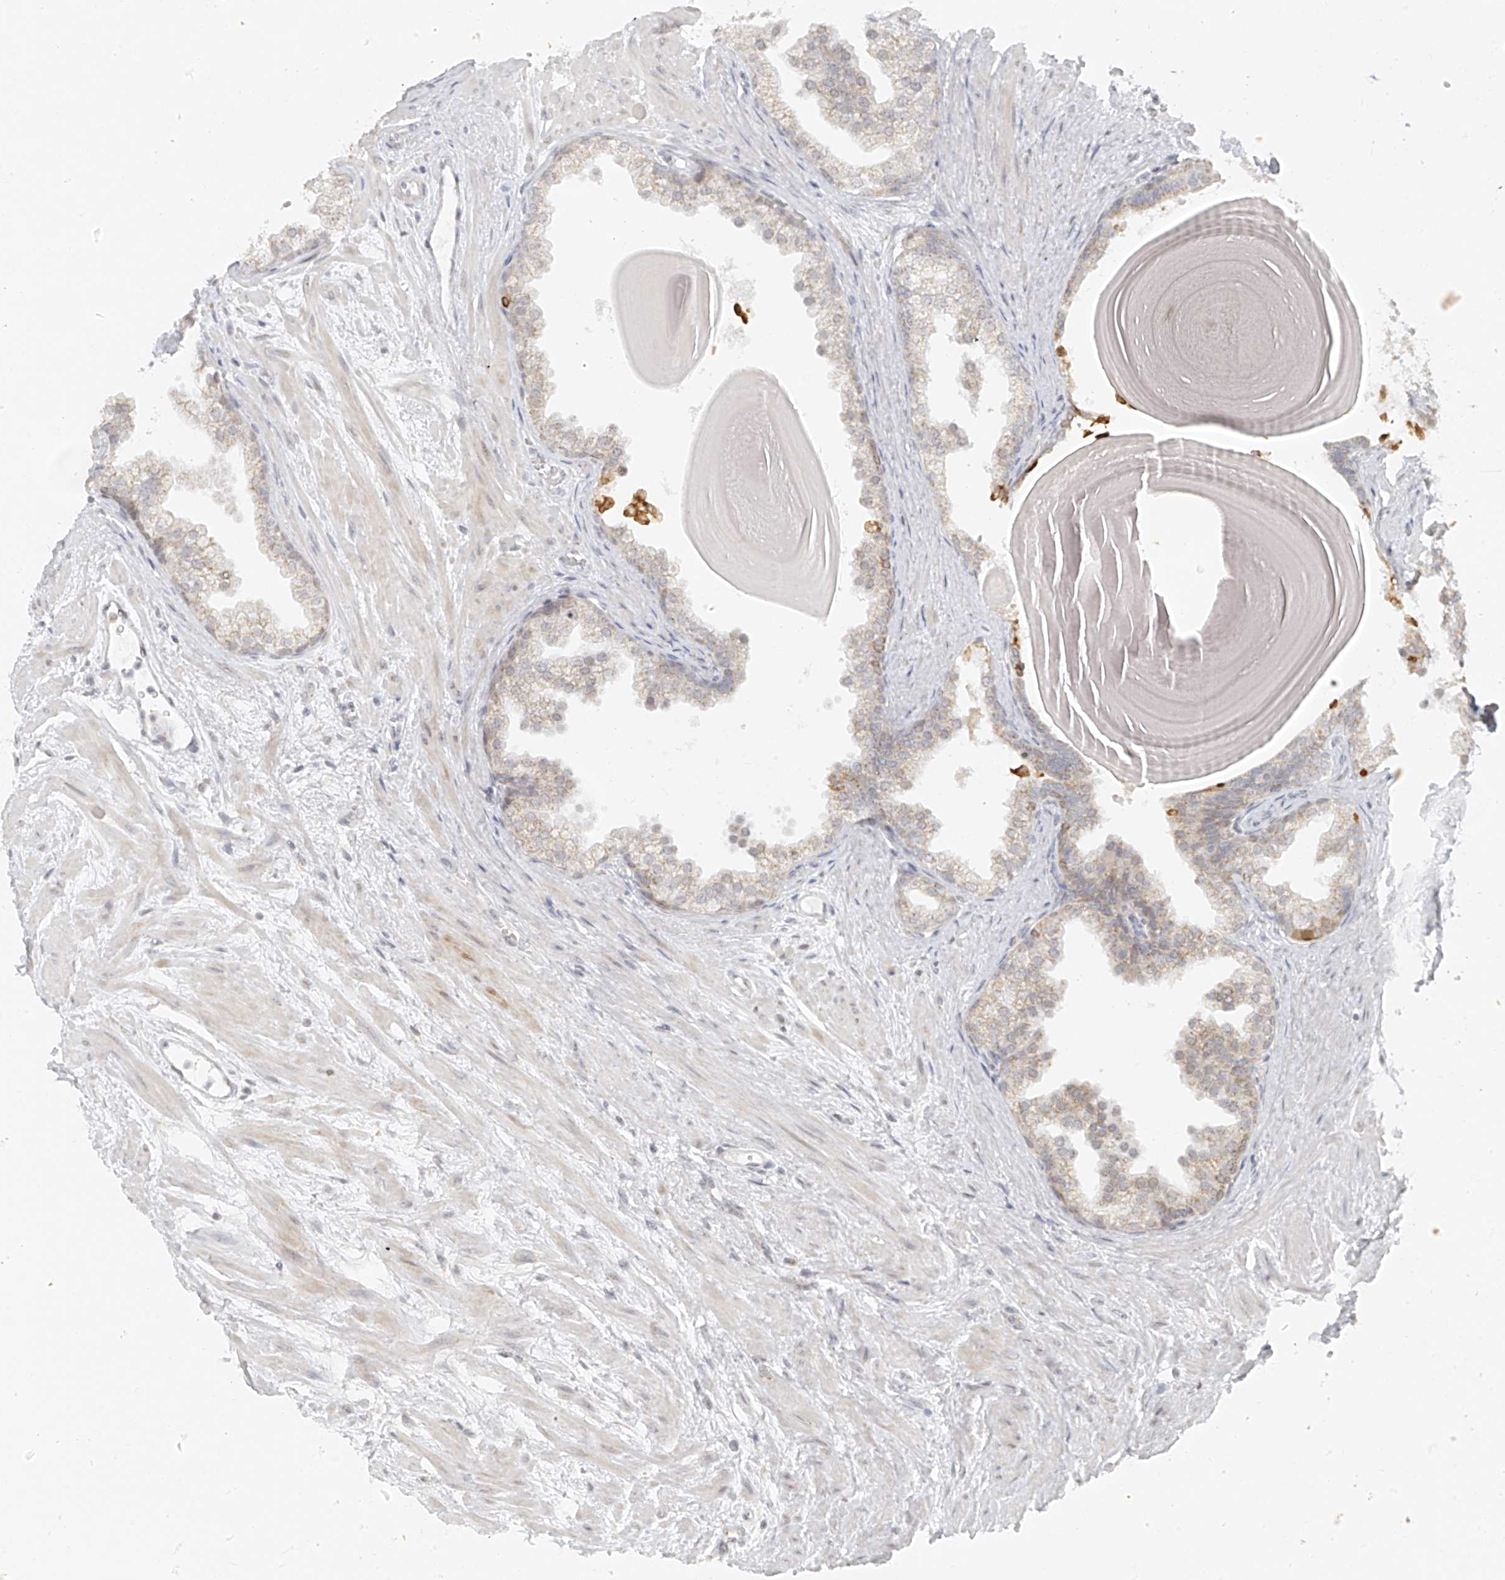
{"staining": {"intensity": "weak", "quantity": "<25%", "location": "cytoplasmic/membranous"}, "tissue": "prostate", "cell_type": "Glandular cells", "image_type": "normal", "snomed": [{"axis": "morphology", "description": "Normal tissue, NOS"}, {"axis": "topography", "description": "Prostate"}], "caption": "Prostate stained for a protein using immunohistochemistry (IHC) shows no staining glandular cells.", "gene": "DYRK1B", "patient": {"sex": "male", "age": 48}}